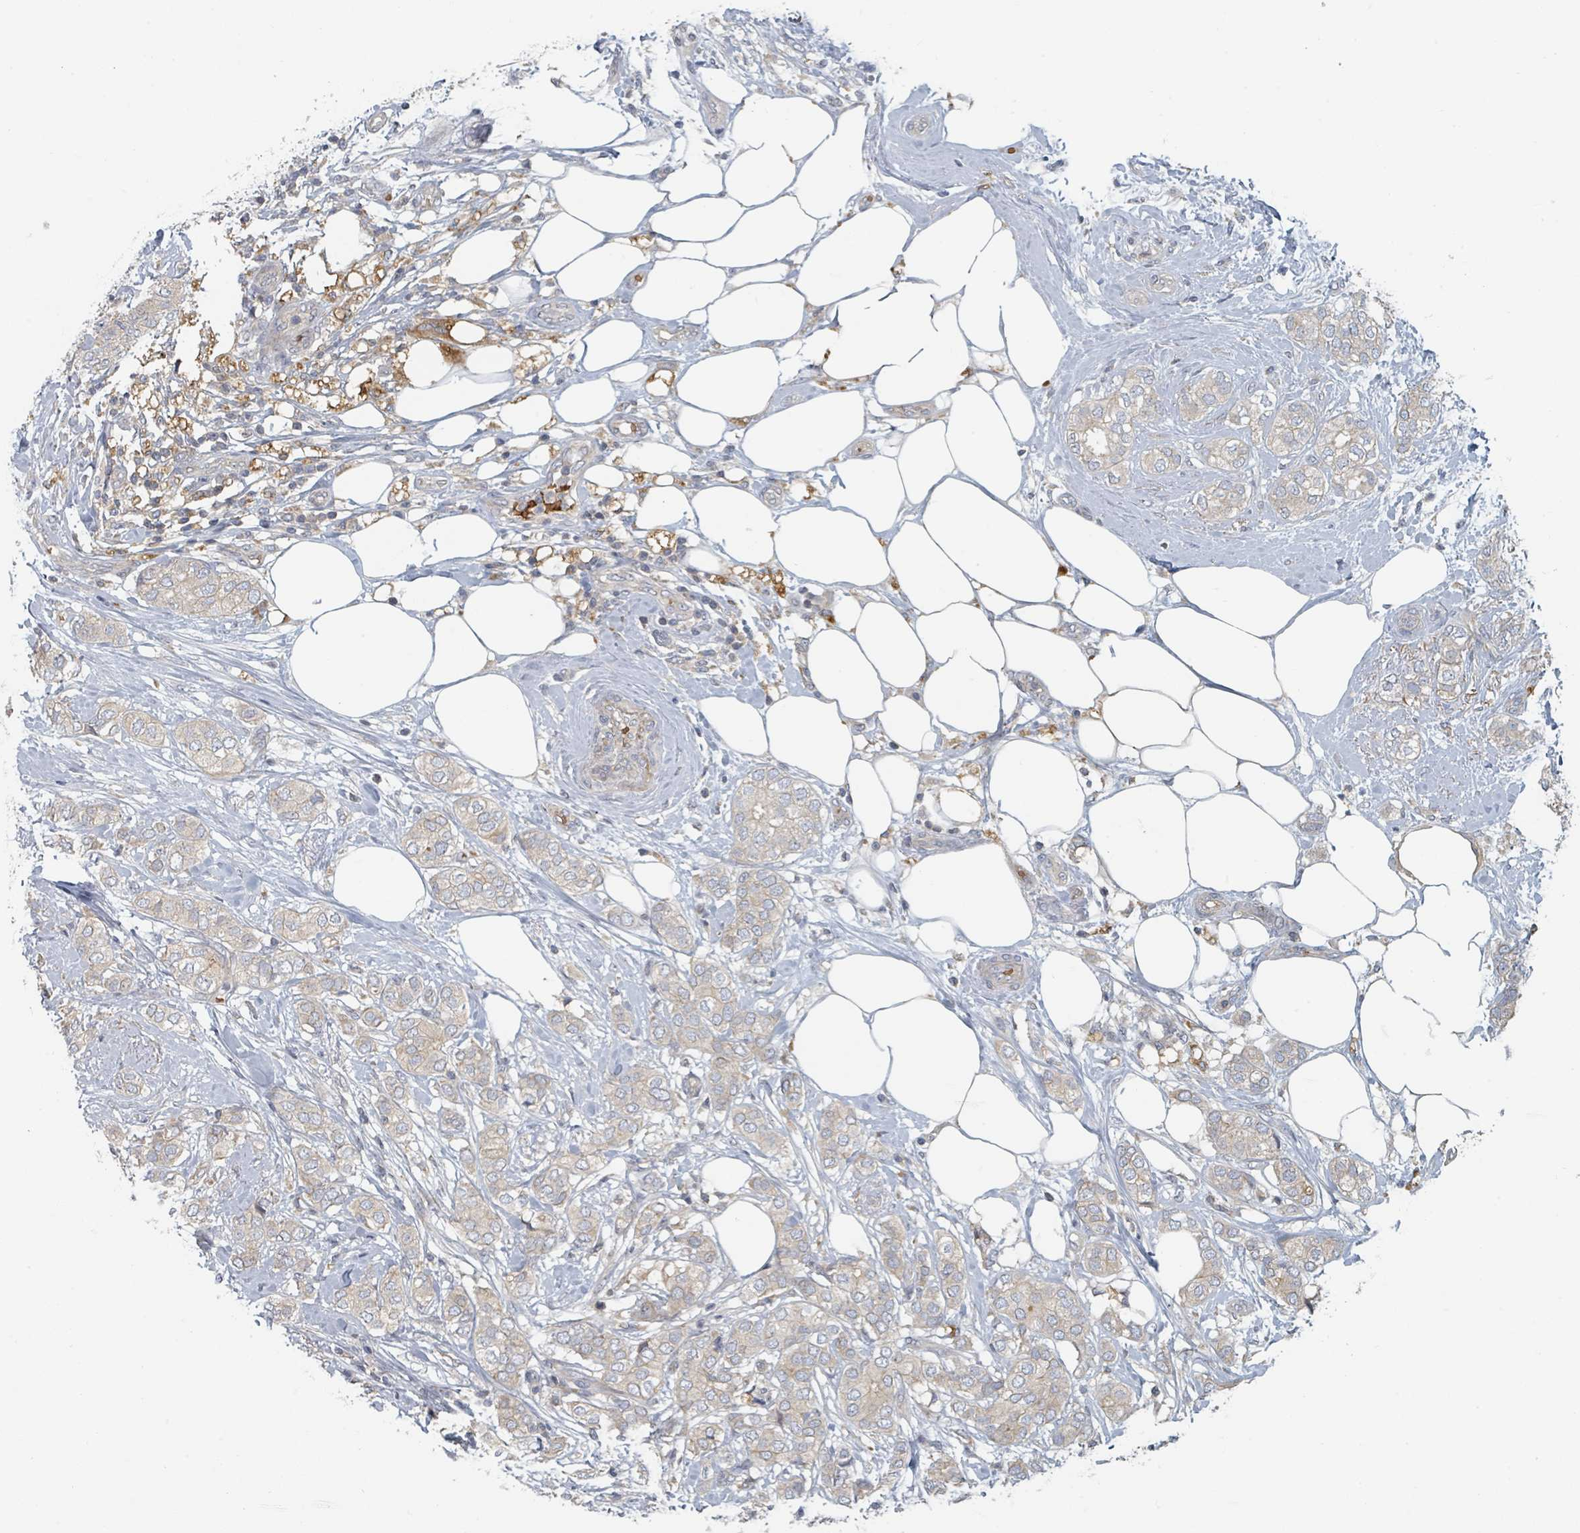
{"staining": {"intensity": "negative", "quantity": "none", "location": "none"}, "tissue": "breast cancer", "cell_type": "Tumor cells", "image_type": "cancer", "snomed": [{"axis": "morphology", "description": "Duct carcinoma"}, {"axis": "topography", "description": "Breast"}], "caption": "Breast invasive ductal carcinoma was stained to show a protein in brown. There is no significant positivity in tumor cells.", "gene": "TRPC4AP", "patient": {"sex": "female", "age": 73}}